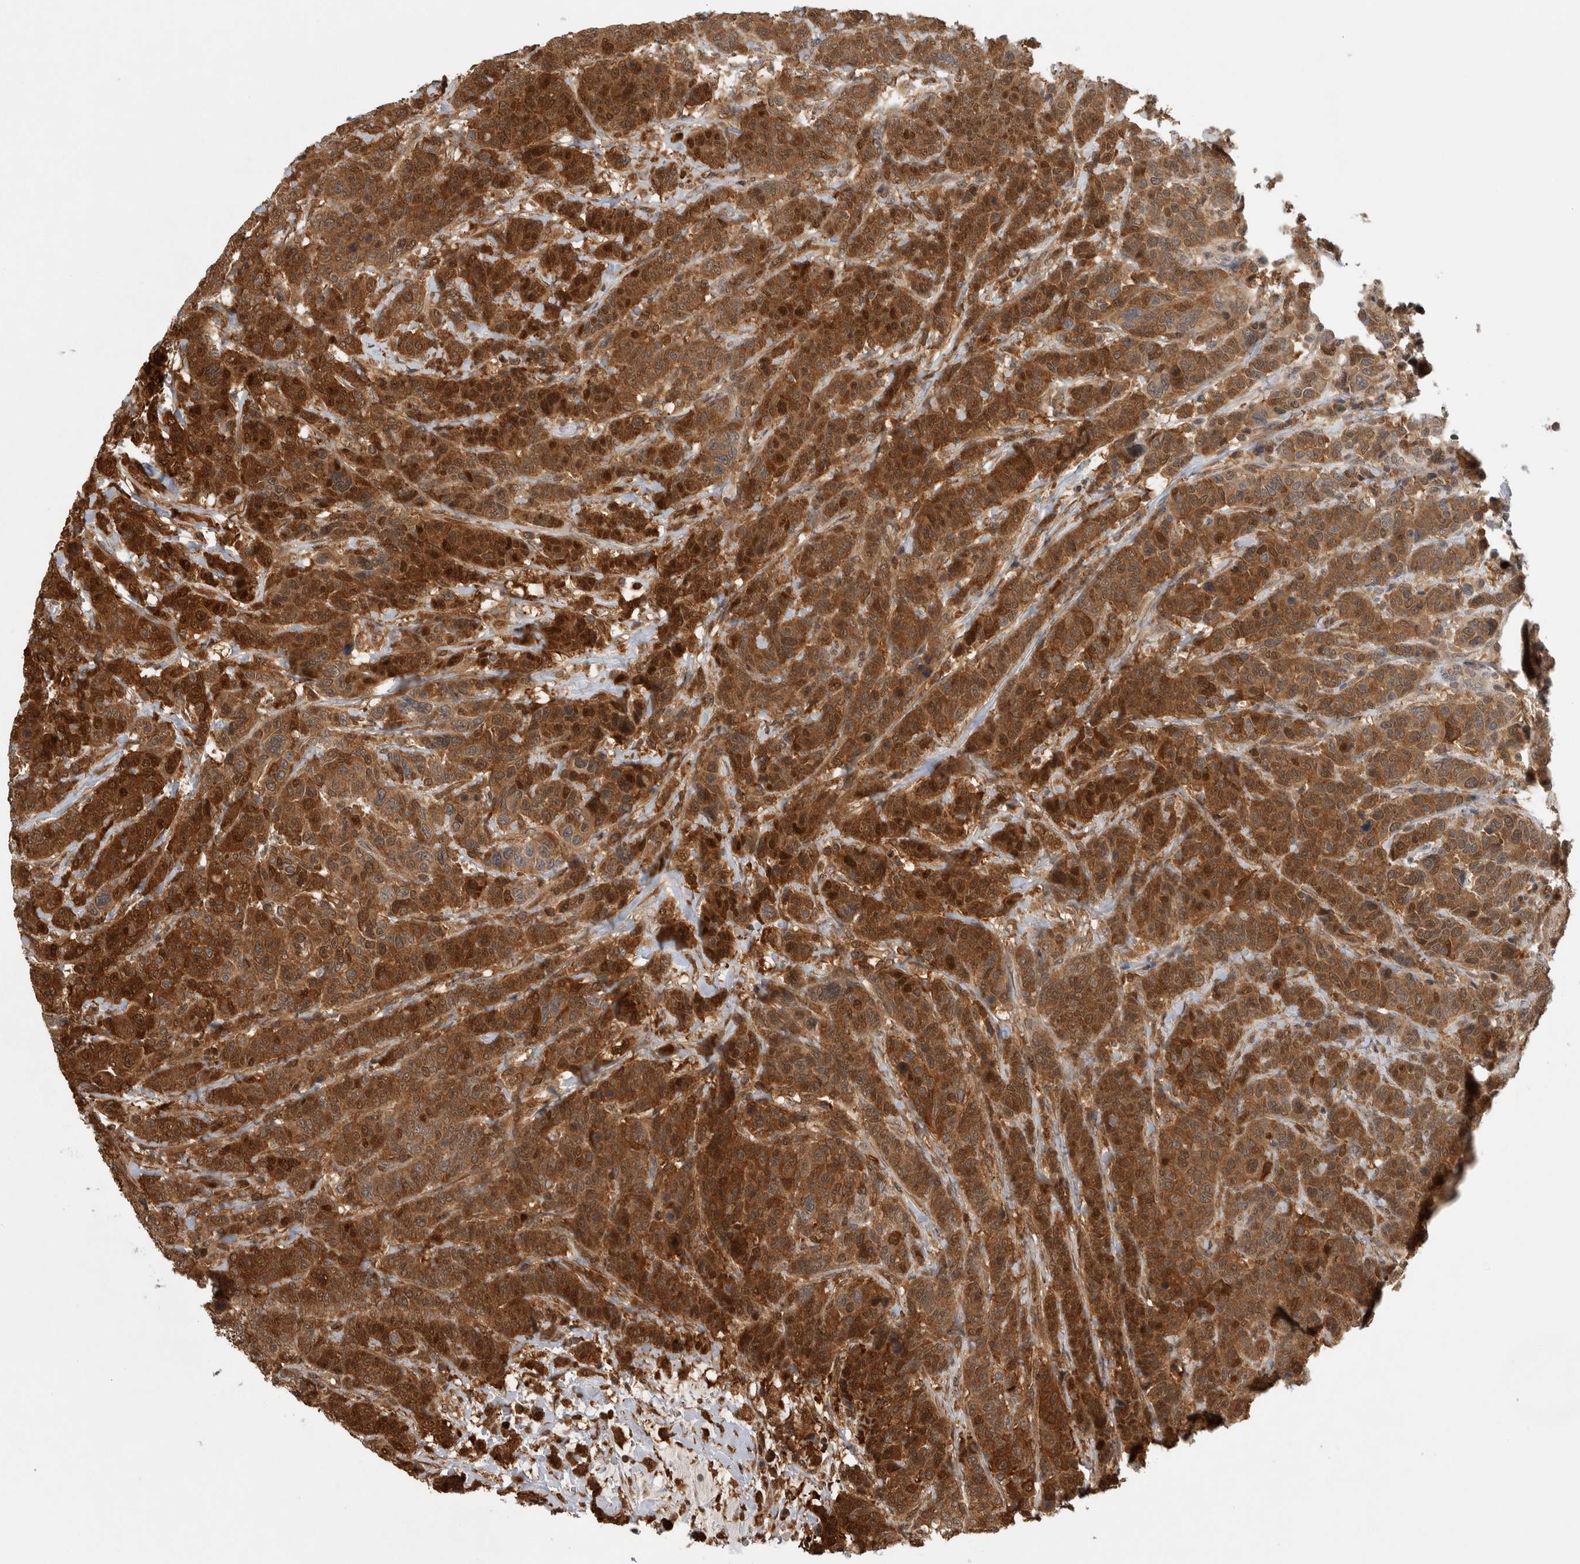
{"staining": {"intensity": "strong", "quantity": ">75%", "location": "cytoplasmic/membranous,nuclear"}, "tissue": "breast cancer", "cell_type": "Tumor cells", "image_type": "cancer", "snomed": [{"axis": "morphology", "description": "Duct carcinoma"}, {"axis": "topography", "description": "Breast"}], "caption": "Breast cancer (intraductal carcinoma) stained for a protein (brown) demonstrates strong cytoplasmic/membranous and nuclear positive staining in about >75% of tumor cells.", "gene": "ASTN2", "patient": {"sex": "female", "age": 37}}